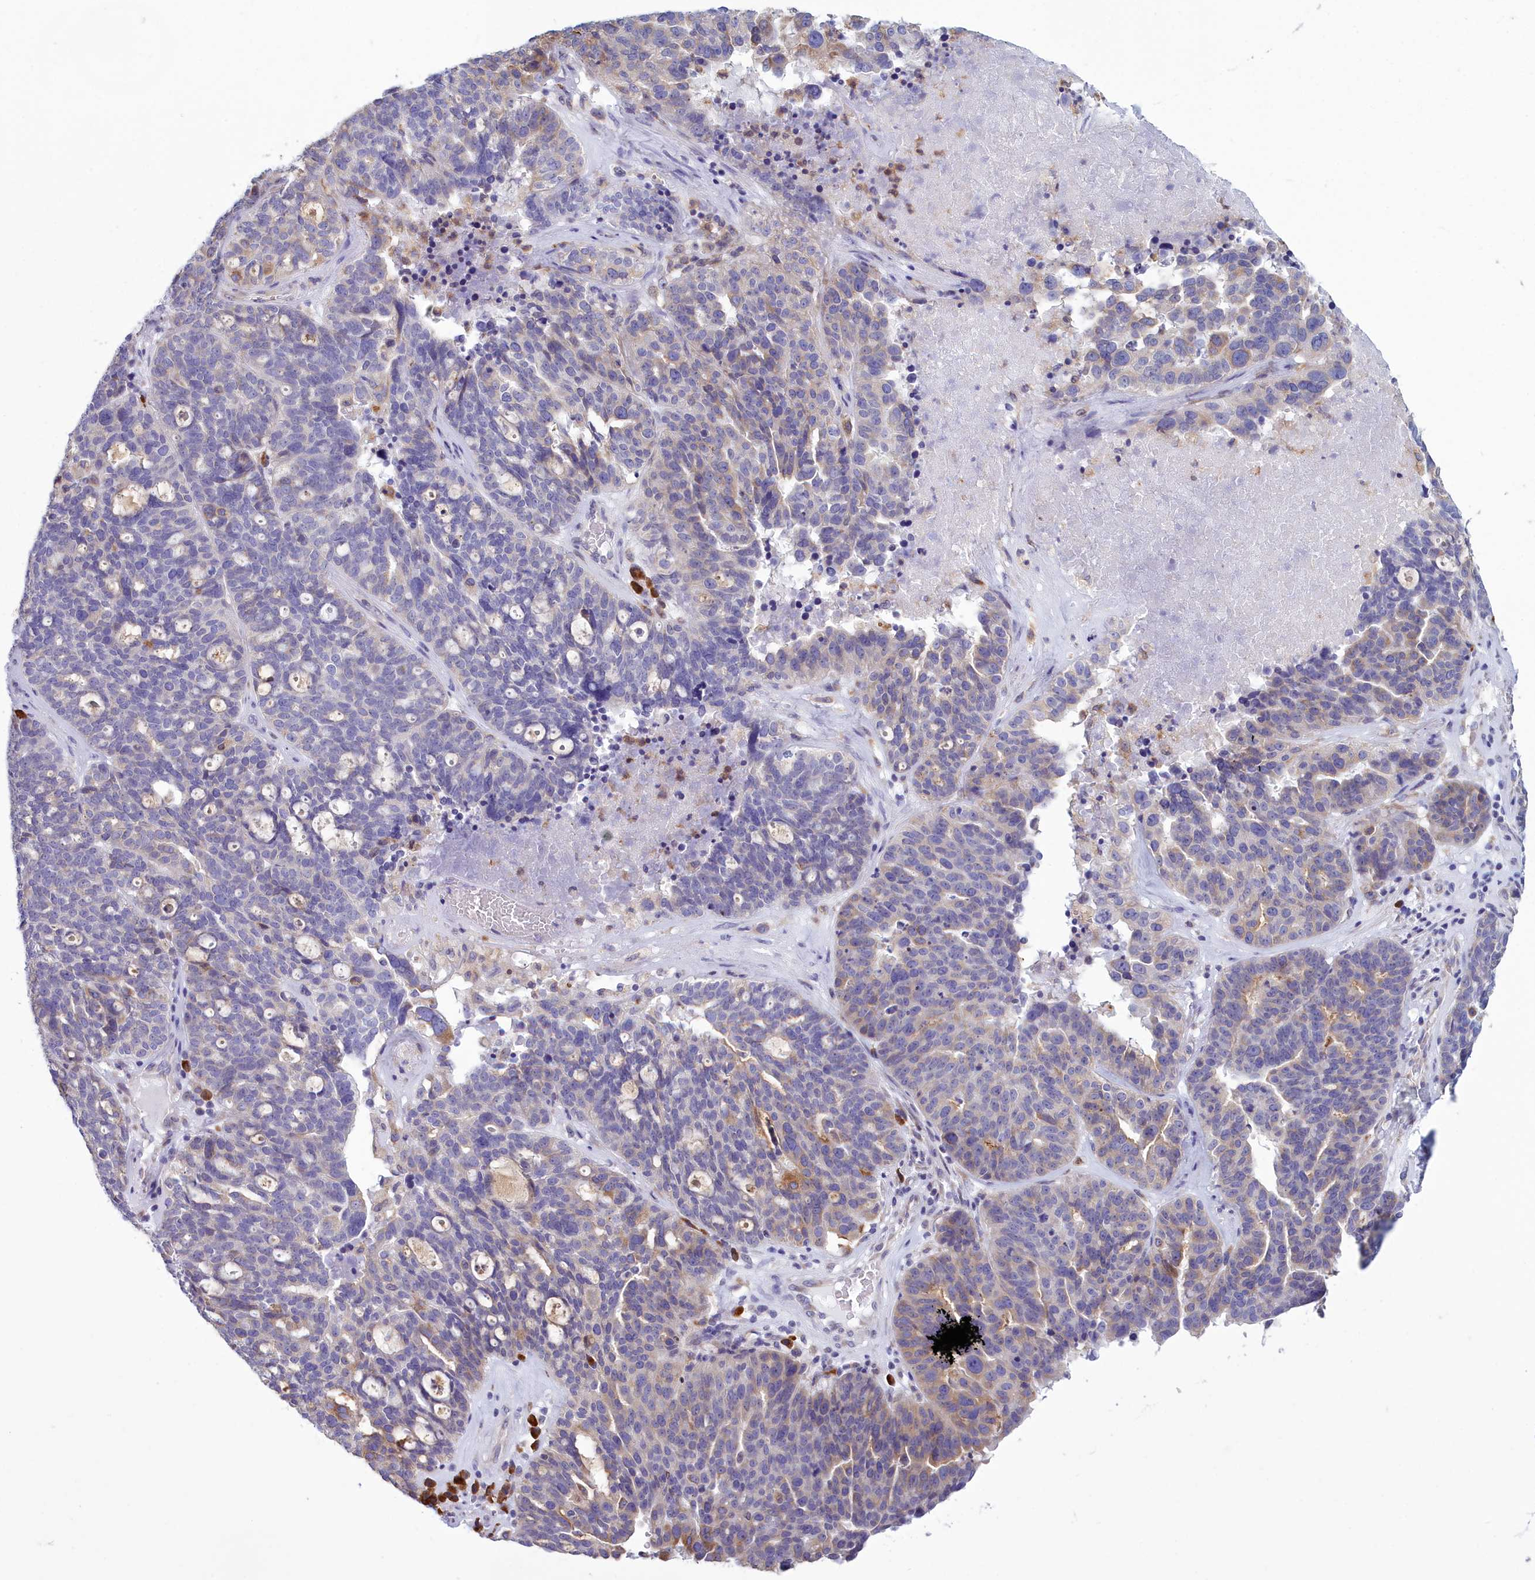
{"staining": {"intensity": "moderate", "quantity": "<25%", "location": "cytoplasmic/membranous"}, "tissue": "ovarian cancer", "cell_type": "Tumor cells", "image_type": "cancer", "snomed": [{"axis": "morphology", "description": "Cystadenocarcinoma, serous, NOS"}, {"axis": "topography", "description": "Ovary"}], "caption": "Protein staining displays moderate cytoplasmic/membranous expression in approximately <25% of tumor cells in ovarian cancer.", "gene": "HM13", "patient": {"sex": "female", "age": 59}}